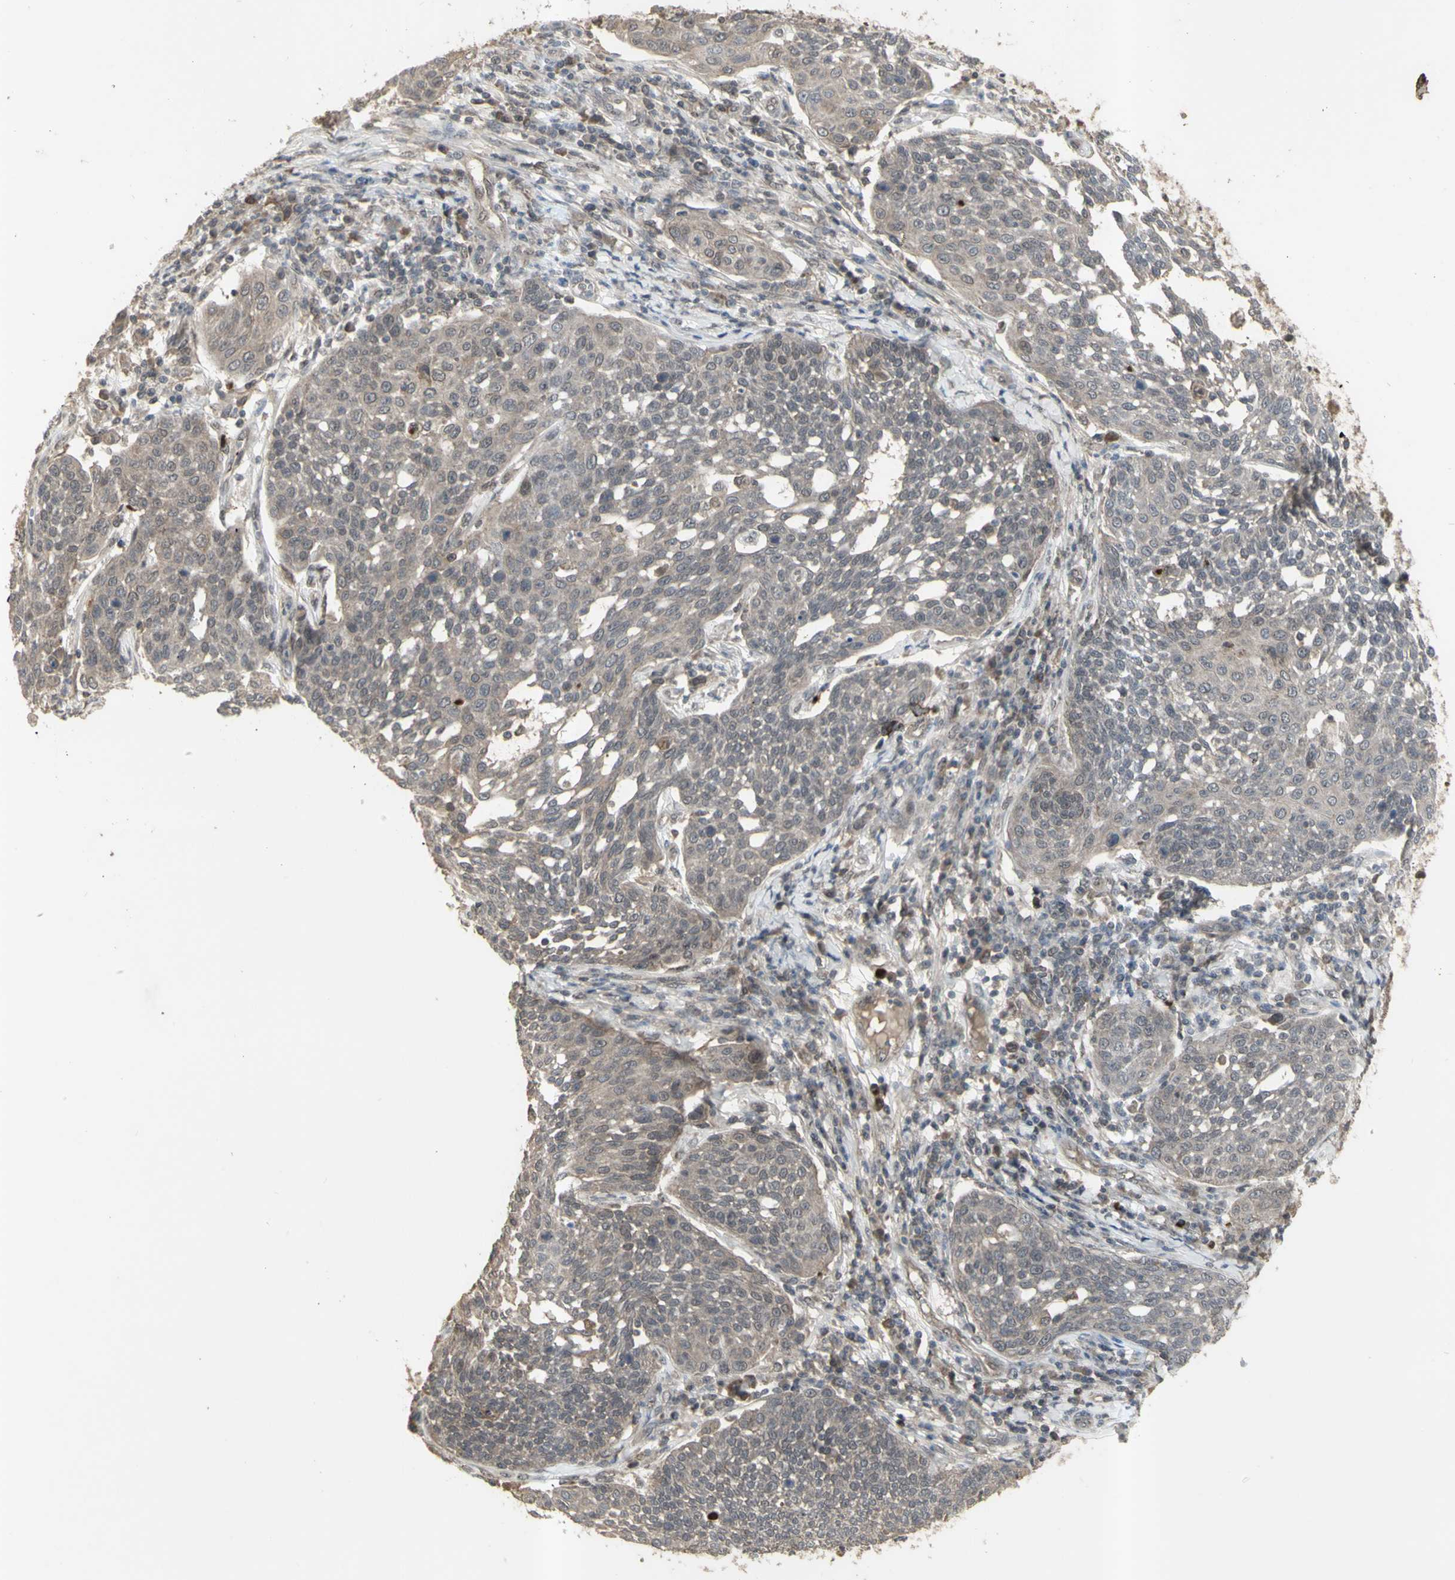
{"staining": {"intensity": "weak", "quantity": ">75%", "location": "cytoplasmic/membranous"}, "tissue": "cervical cancer", "cell_type": "Tumor cells", "image_type": "cancer", "snomed": [{"axis": "morphology", "description": "Squamous cell carcinoma, NOS"}, {"axis": "topography", "description": "Cervix"}], "caption": "This is an image of immunohistochemistry (IHC) staining of cervical cancer (squamous cell carcinoma), which shows weak positivity in the cytoplasmic/membranous of tumor cells.", "gene": "ALOX12", "patient": {"sex": "female", "age": 34}}